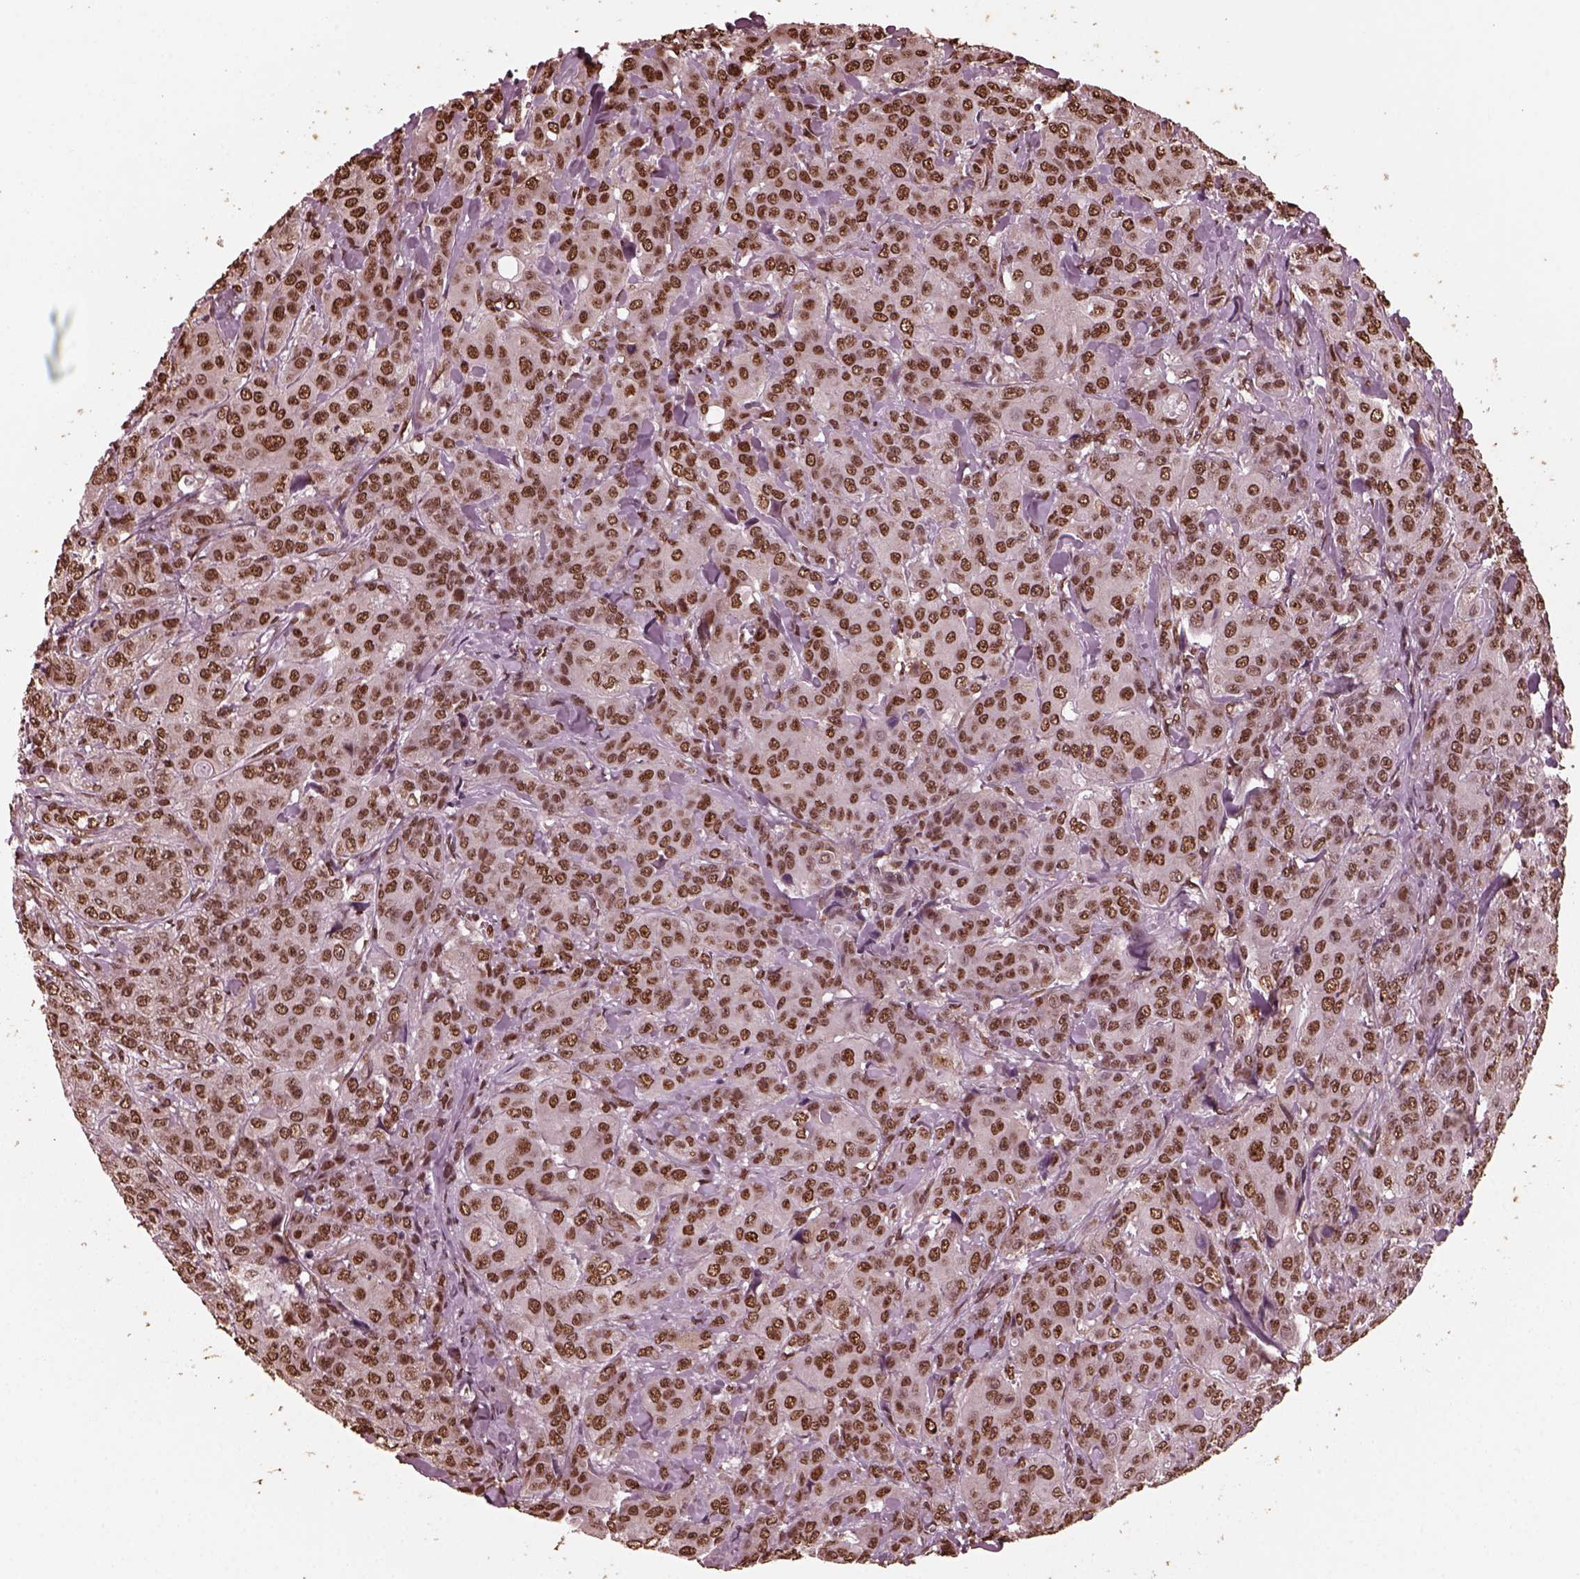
{"staining": {"intensity": "strong", "quantity": ">75%", "location": "nuclear"}, "tissue": "breast cancer", "cell_type": "Tumor cells", "image_type": "cancer", "snomed": [{"axis": "morphology", "description": "Duct carcinoma"}, {"axis": "topography", "description": "Breast"}], "caption": "Tumor cells display high levels of strong nuclear expression in approximately >75% of cells in breast cancer (invasive ductal carcinoma). Ihc stains the protein of interest in brown and the nuclei are stained blue.", "gene": "NSD1", "patient": {"sex": "female", "age": 43}}